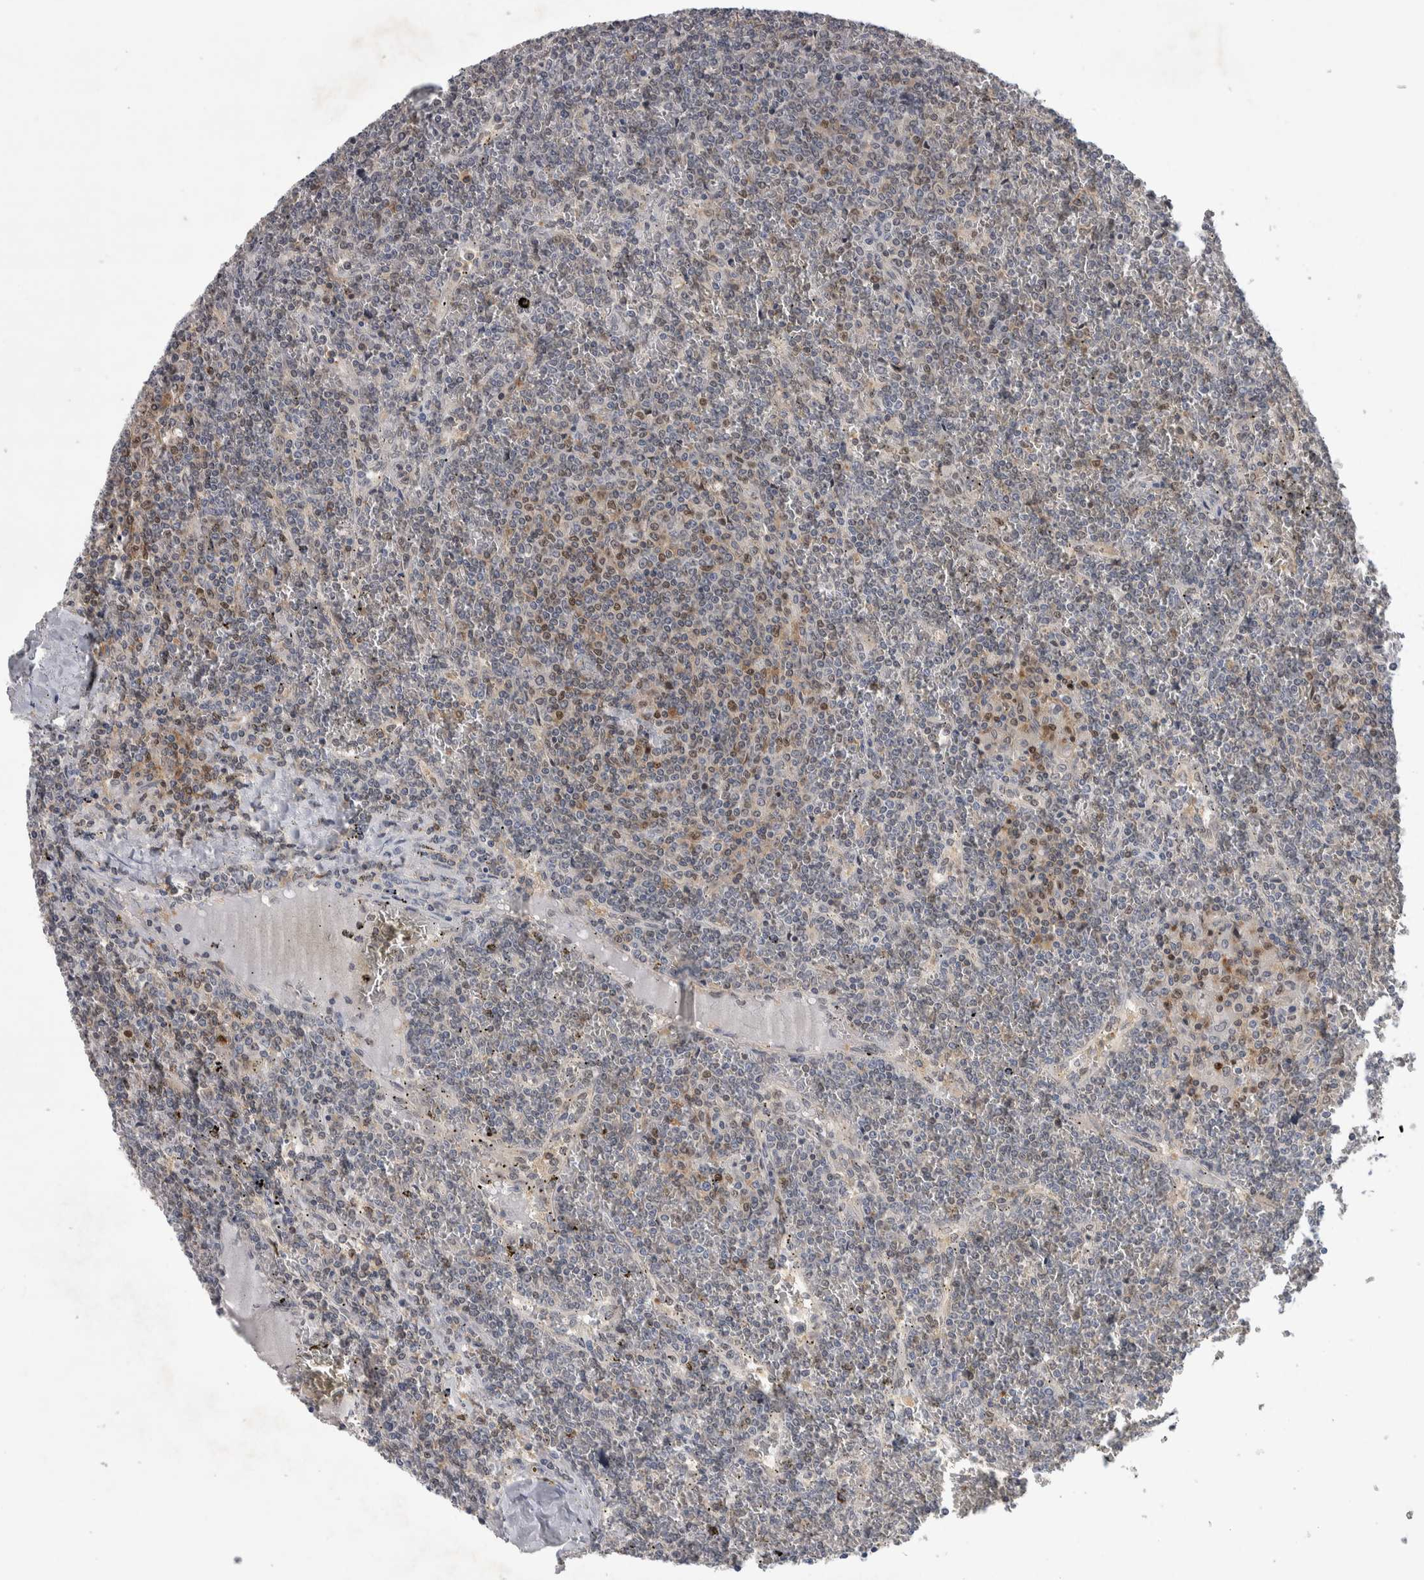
{"staining": {"intensity": "negative", "quantity": "none", "location": "none"}, "tissue": "lymphoma", "cell_type": "Tumor cells", "image_type": "cancer", "snomed": [{"axis": "morphology", "description": "Malignant lymphoma, non-Hodgkin's type, Low grade"}, {"axis": "topography", "description": "Spleen"}], "caption": "High magnification brightfield microscopy of low-grade malignant lymphoma, non-Hodgkin's type stained with DAB (brown) and counterstained with hematoxylin (blue): tumor cells show no significant staining. (DAB IHC, high magnification).", "gene": "NFKB2", "patient": {"sex": "female", "age": 19}}